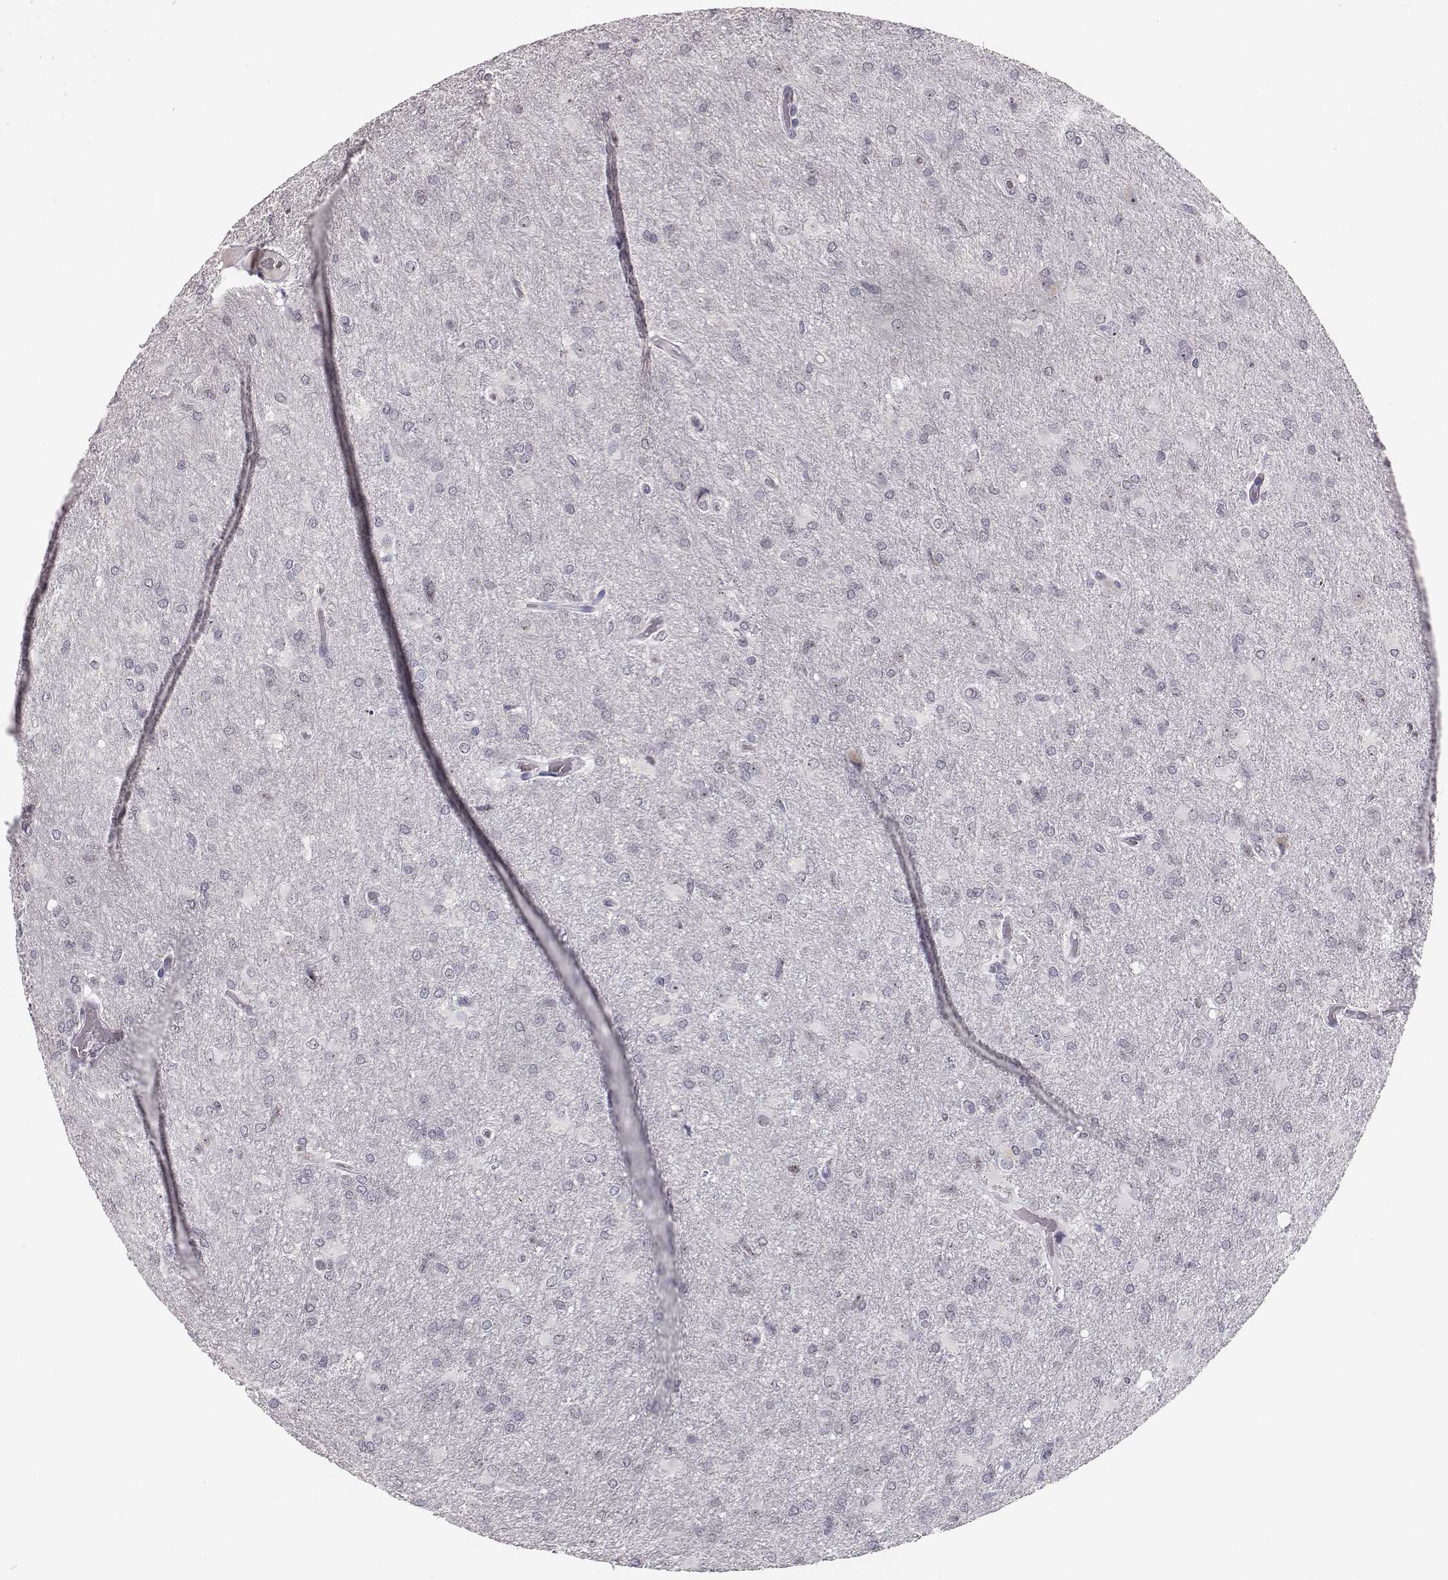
{"staining": {"intensity": "negative", "quantity": "none", "location": "none"}, "tissue": "glioma", "cell_type": "Tumor cells", "image_type": "cancer", "snomed": [{"axis": "morphology", "description": "Glioma, malignant, High grade"}, {"axis": "topography", "description": "Brain"}], "caption": "Glioma stained for a protein using IHC displays no positivity tumor cells.", "gene": "NIFK", "patient": {"sex": "male", "age": 68}}